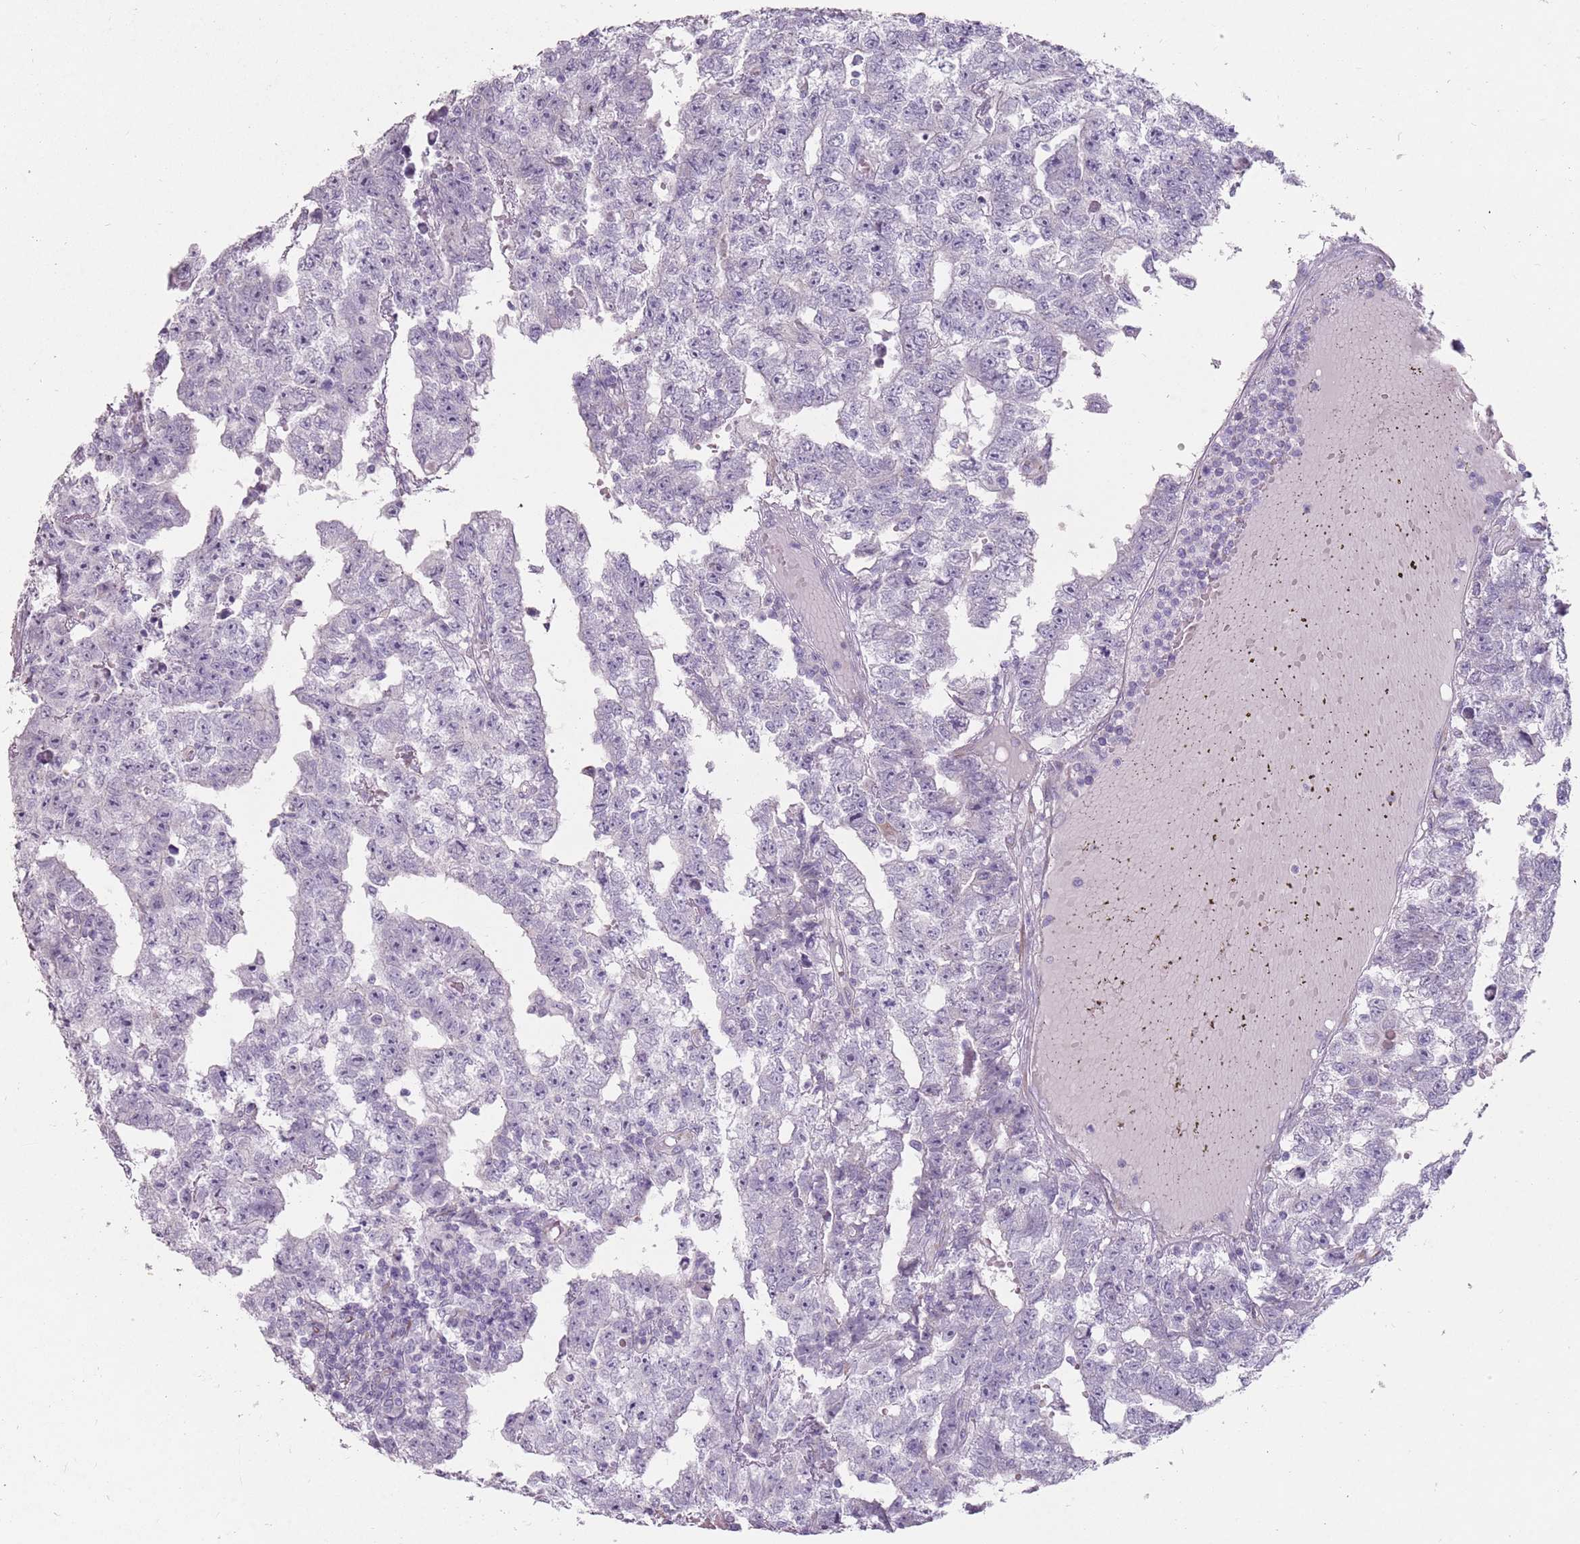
{"staining": {"intensity": "negative", "quantity": "none", "location": "none"}, "tissue": "testis cancer", "cell_type": "Tumor cells", "image_type": "cancer", "snomed": [{"axis": "morphology", "description": "Carcinoma, Embryonal, NOS"}, {"axis": "topography", "description": "Testis"}], "caption": "Testis cancer (embryonal carcinoma) stained for a protein using immunohistochemistry reveals no staining tumor cells.", "gene": "DDX4", "patient": {"sex": "male", "age": 25}}